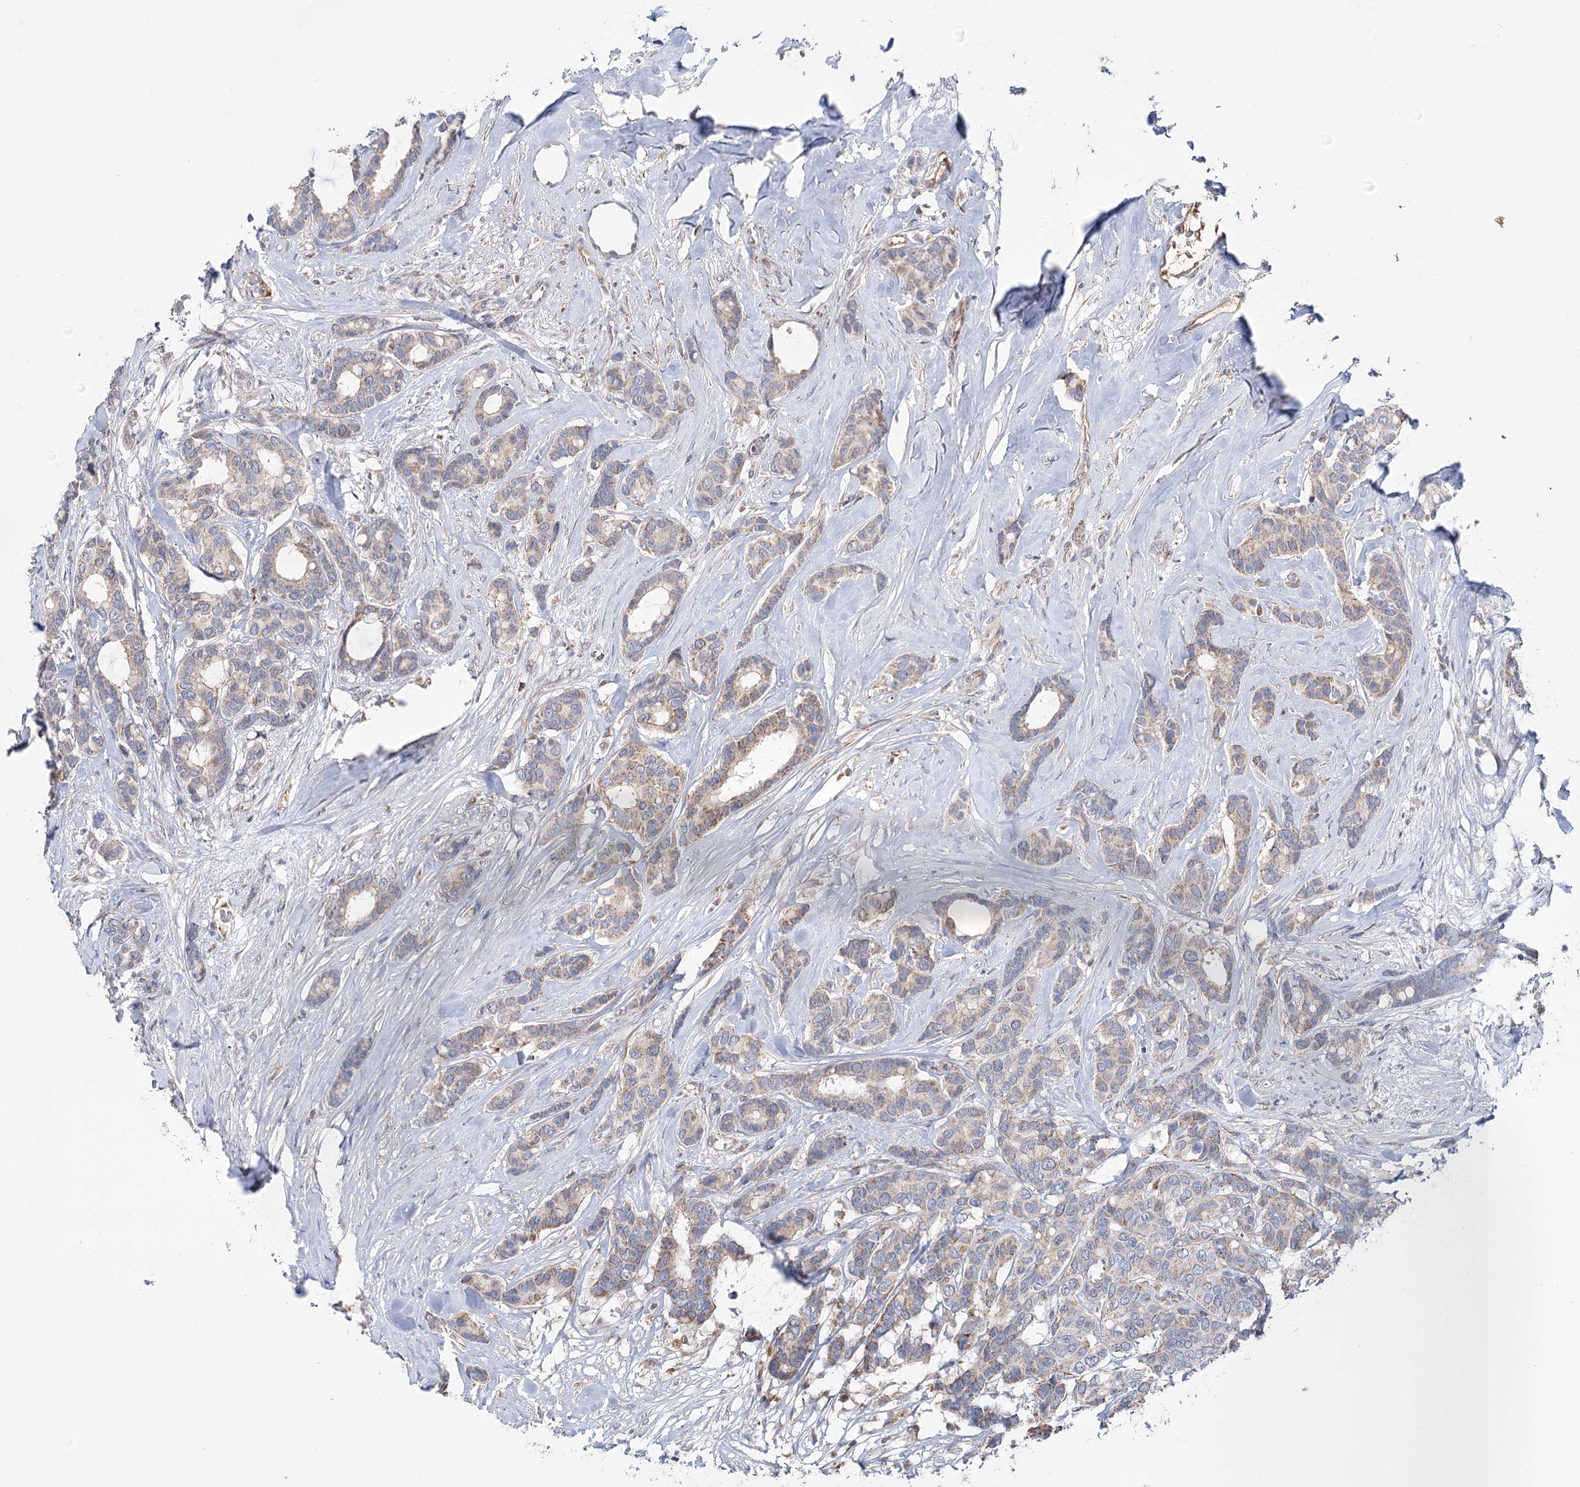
{"staining": {"intensity": "weak", "quantity": "<25%", "location": "cytoplasmic/membranous"}, "tissue": "breast cancer", "cell_type": "Tumor cells", "image_type": "cancer", "snomed": [{"axis": "morphology", "description": "Duct carcinoma"}, {"axis": "topography", "description": "Breast"}], "caption": "The photomicrograph demonstrates no significant positivity in tumor cells of breast cancer (infiltrating ductal carcinoma).", "gene": "ECHDC3", "patient": {"sex": "female", "age": 87}}